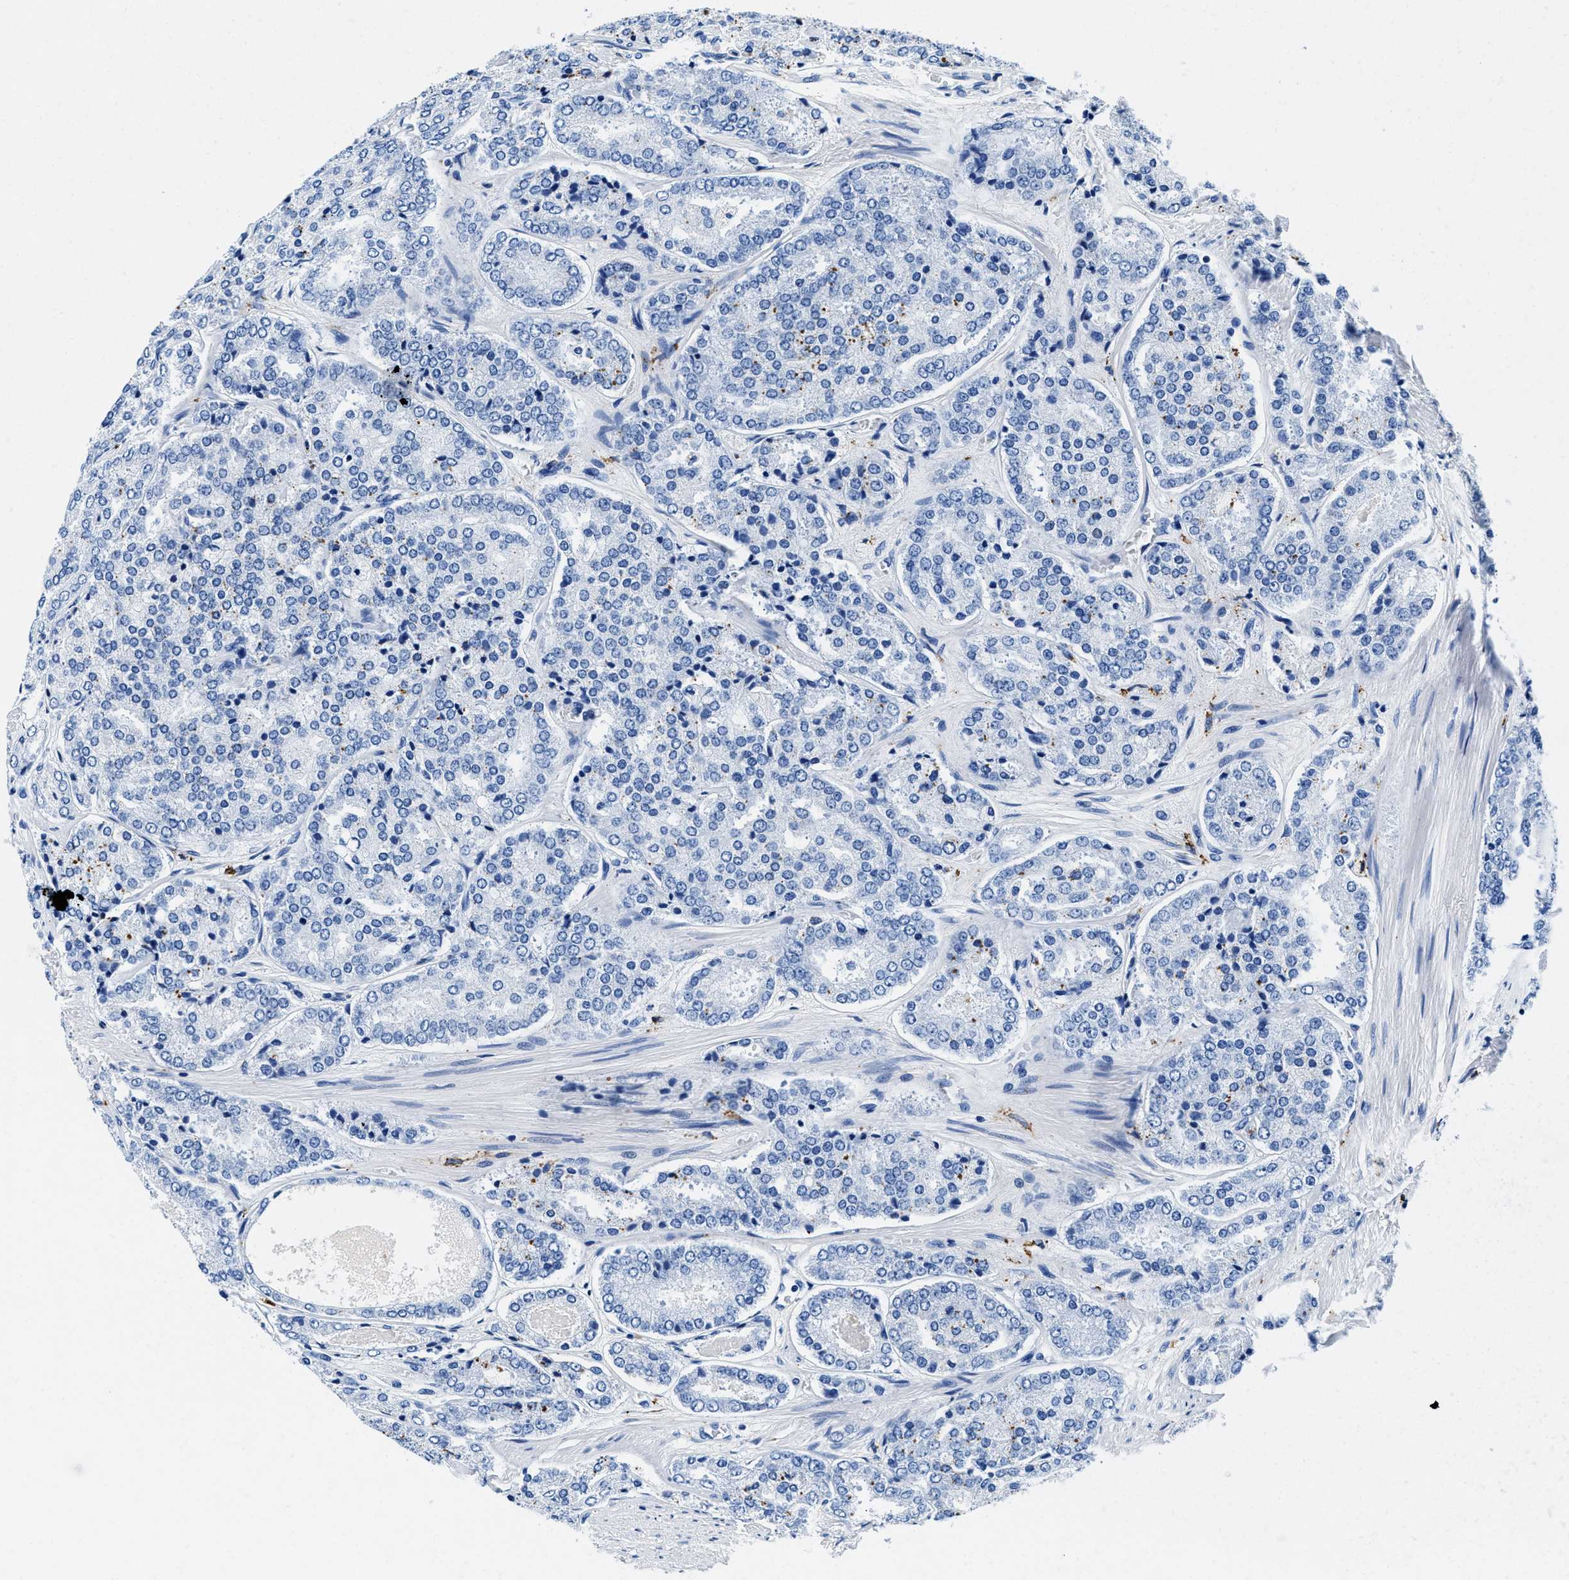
{"staining": {"intensity": "negative", "quantity": "none", "location": "none"}, "tissue": "prostate cancer", "cell_type": "Tumor cells", "image_type": "cancer", "snomed": [{"axis": "morphology", "description": "Adenocarcinoma, High grade"}, {"axis": "topography", "description": "Prostate"}], "caption": "This histopathology image is of prostate adenocarcinoma (high-grade) stained with IHC to label a protein in brown with the nuclei are counter-stained blue. There is no positivity in tumor cells. The staining is performed using DAB (3,3'-diaminobenzidine) brown chromogen with nuclei counter-stained in using hematoxylin.", "gene": "OR14K1", "patient": {"sex": "male", "age": 65}}